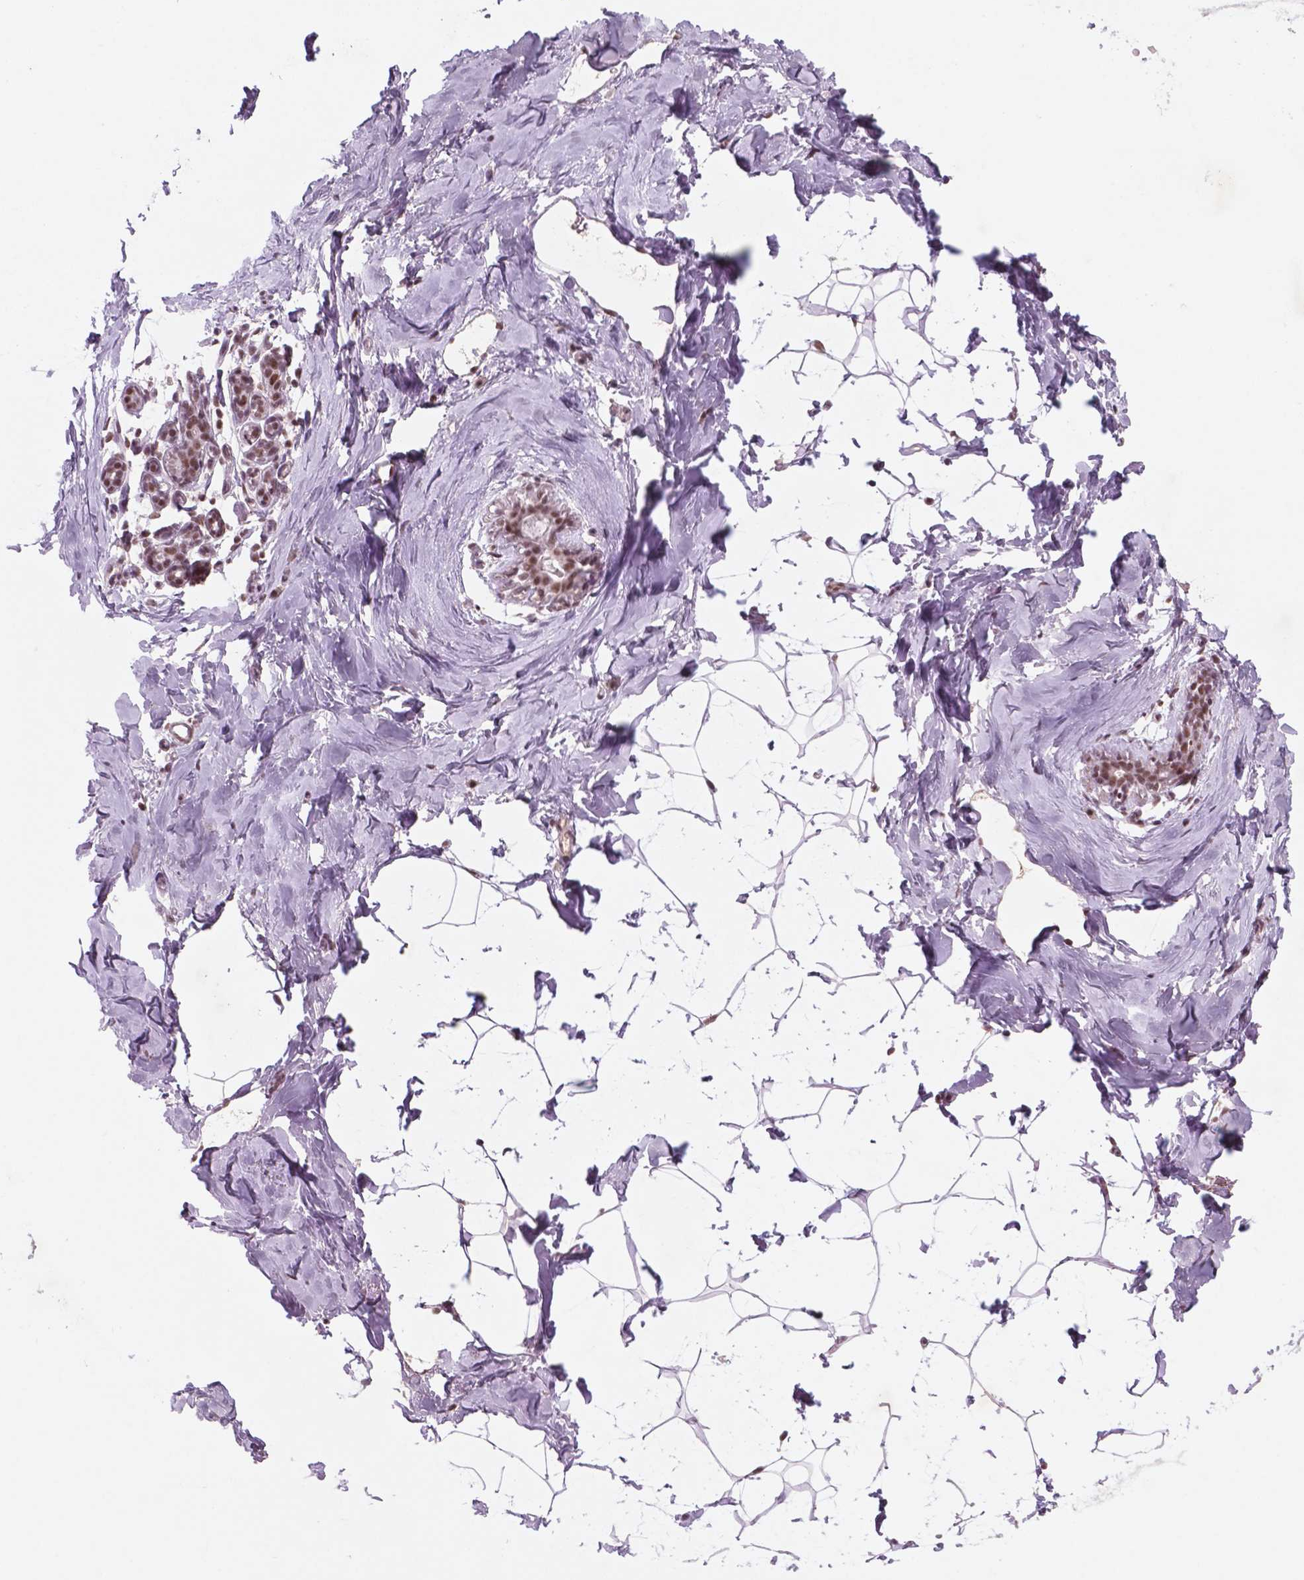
{"staining": {"intensity": "moderate", "quantity": ">75%", "location": "nuclear"}, "tissue": "breast", "cell_type": "Adipocytes", "image_type": "normal", "snomed": [{"axis": "morphology", "description": "Normal tissue, NOS"}, {"axis": "topography", "description": "Breast"}], "caption": "This micrograph demonstrates immunohistochemistry (IHC) staining of normal breast, with medium moderate nuclear expression in about >75% of adipocytes.", "gene": "CTR9", "patient": {"sex": "female", "age": 32}}